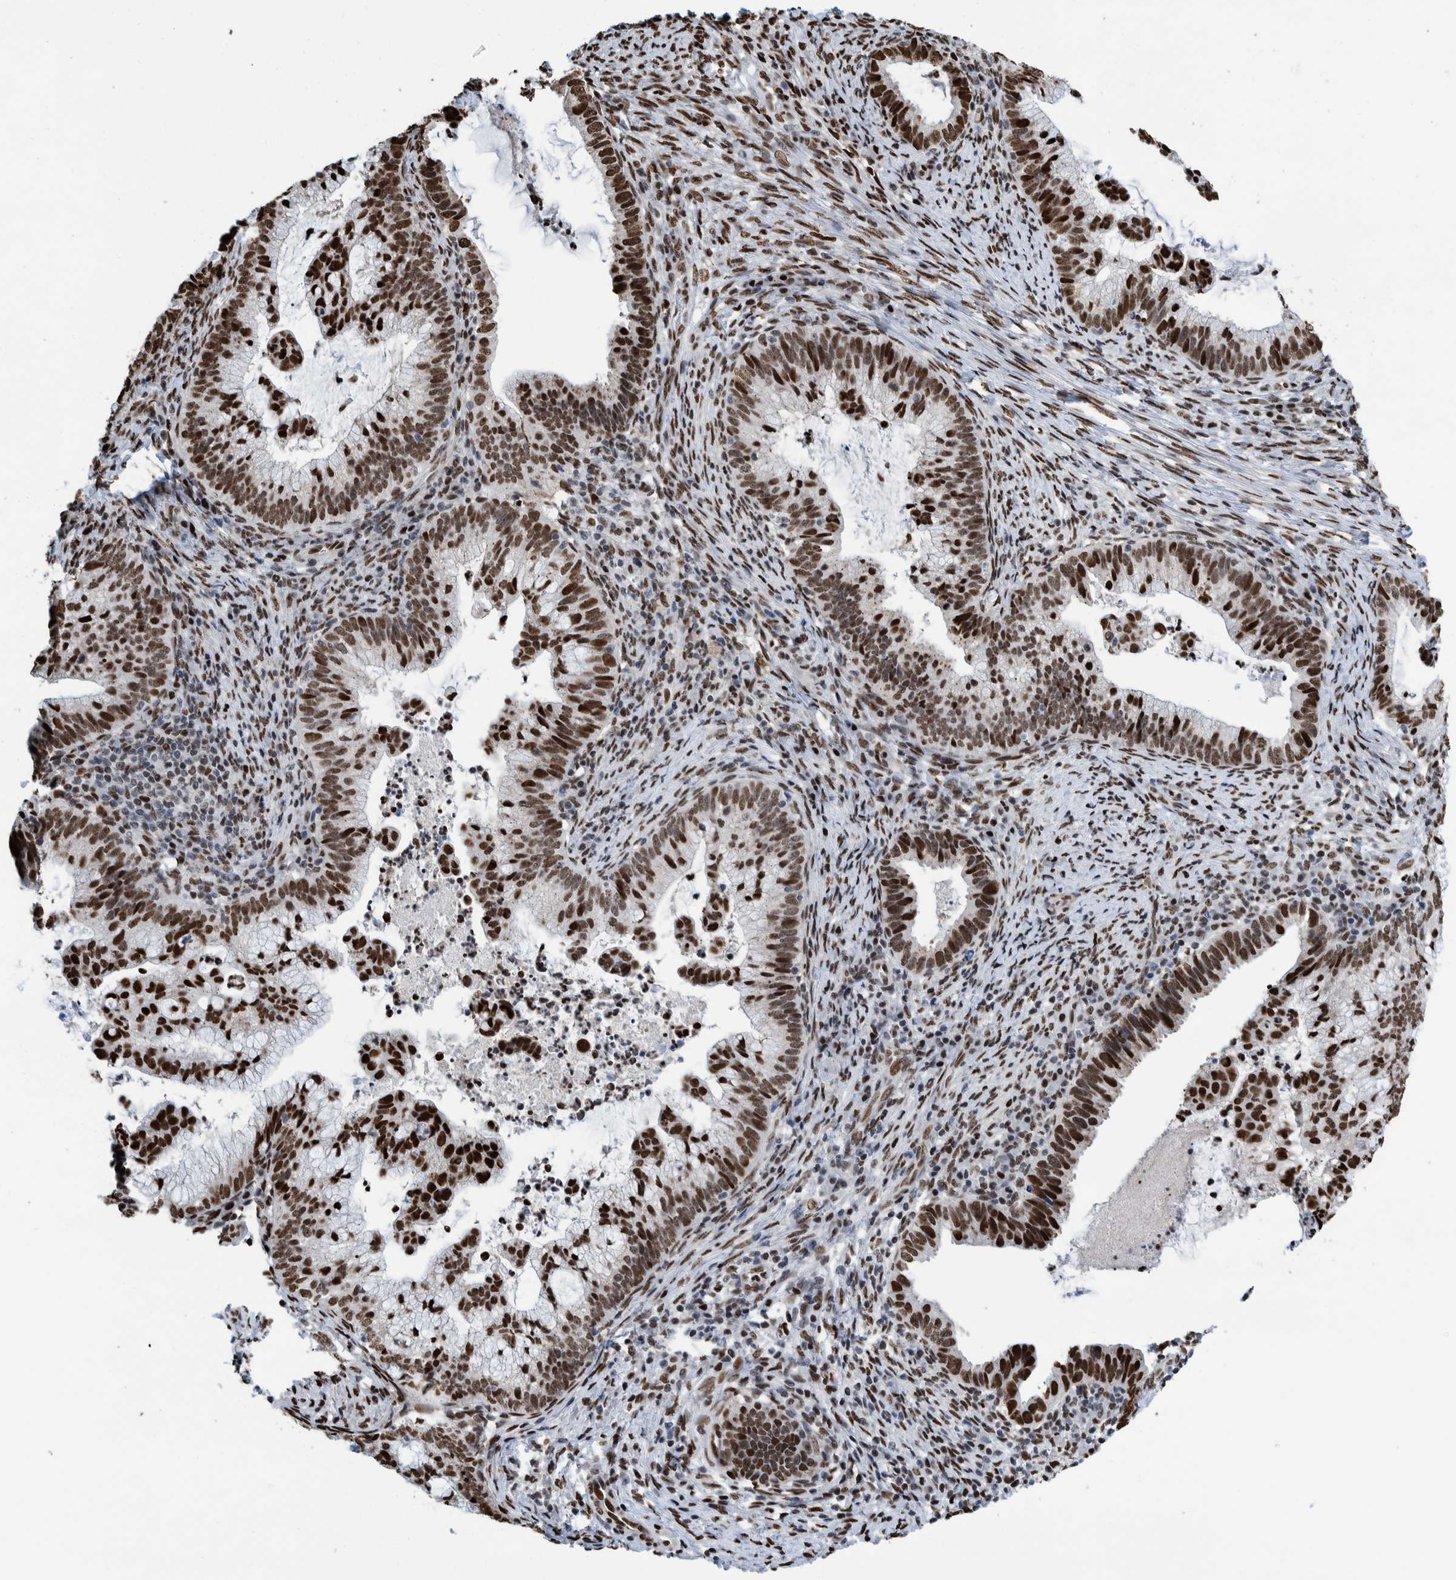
{"staining": {"intensity": "strong", "quantity": ">75%", "location": "nuclear"}, "tissue": "cervical cancer", "cell_type": "Tumor cells", "image_type": "cancer", "snomed": [{"axis": "morphology", "description": "Adenocarcinoma, NOS"}, {"axis": "topography", "description": "Cervix"}], "caption": "Adenocarcinoma (cervical) stained for a protein (brown) displays strong nuclear positive positivity in approximately >75% of tumor cells.", "gene": "HEATR9", "patient": {"sex": "female", "age": 36}}